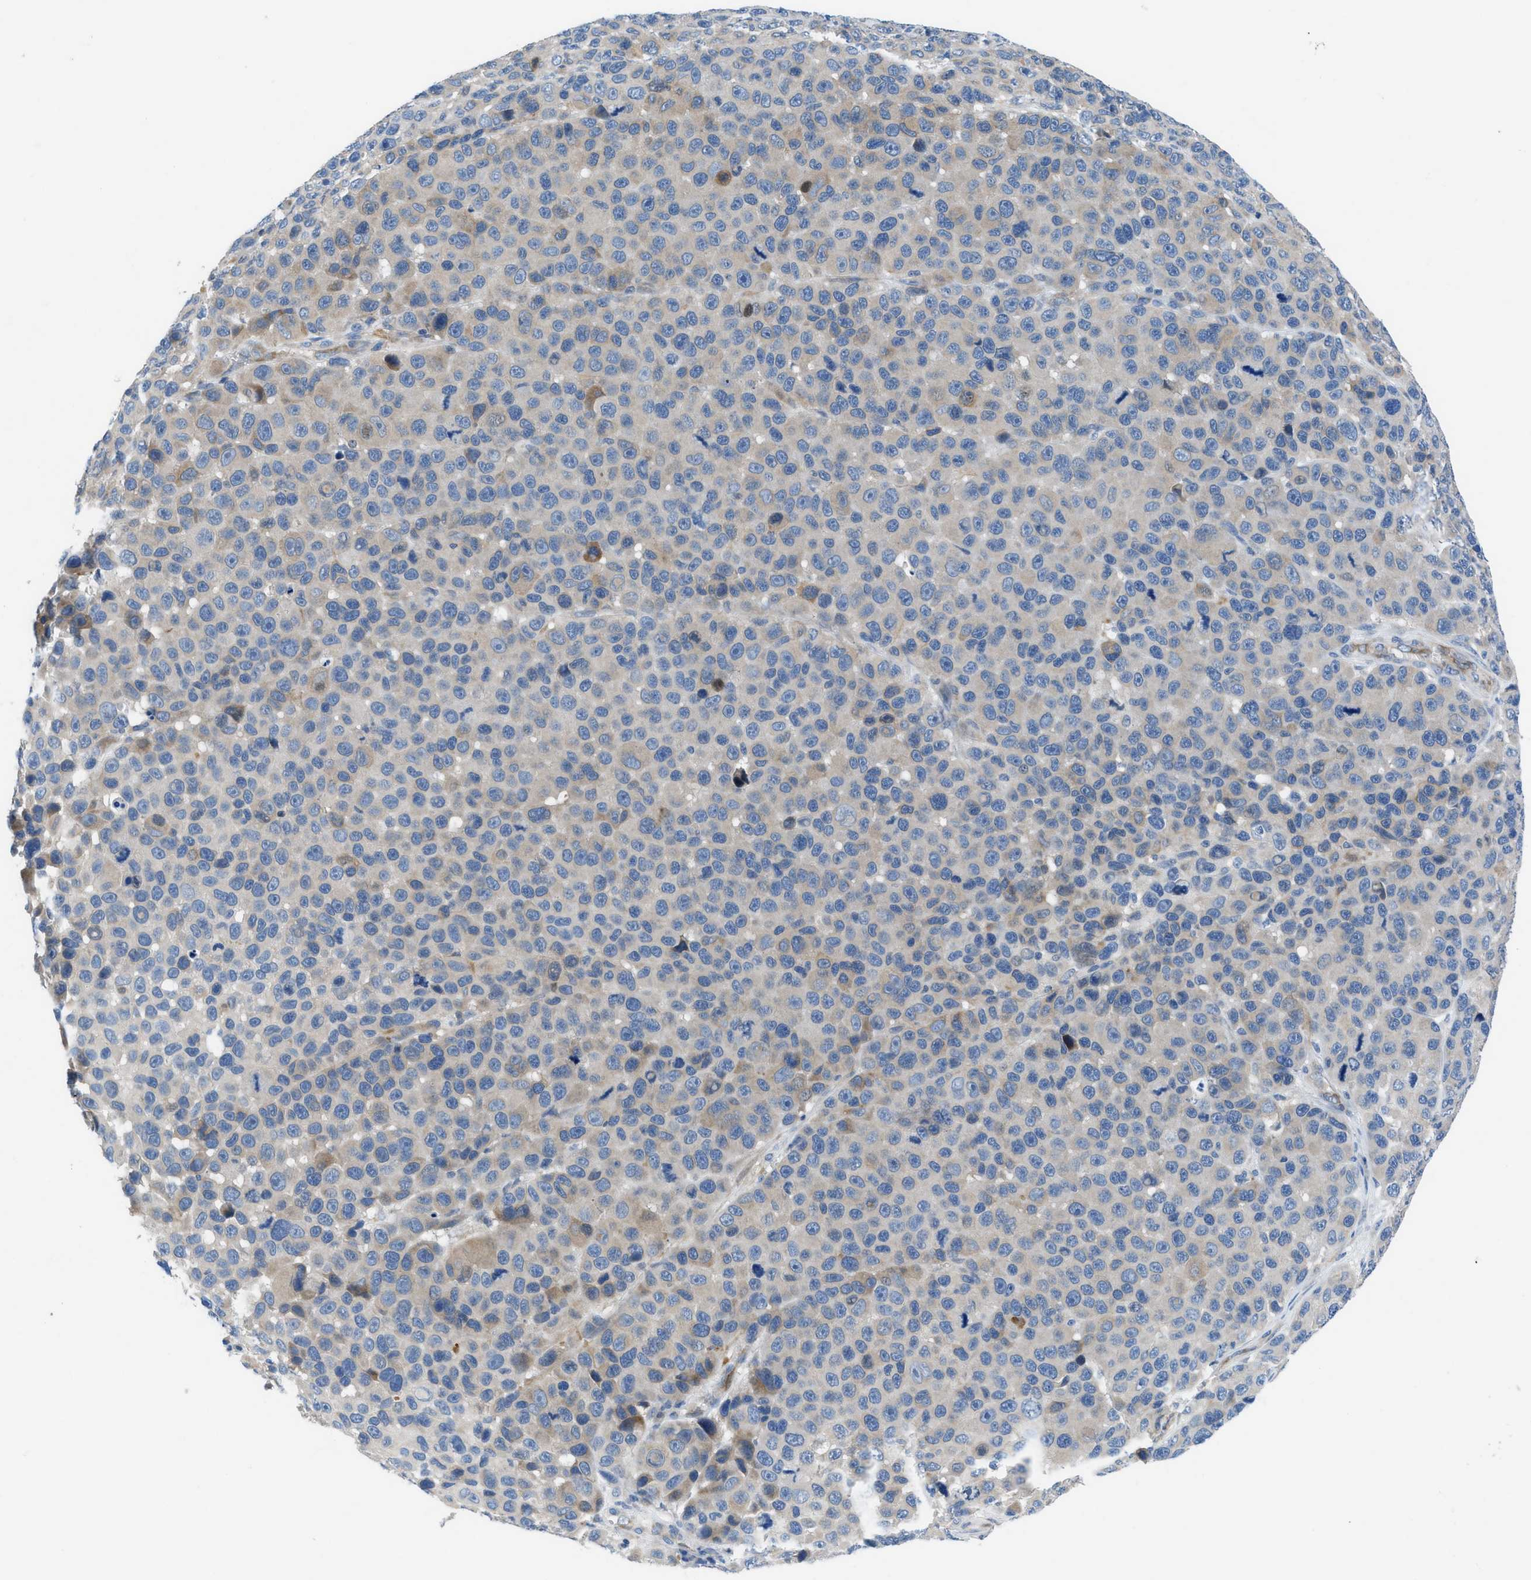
{"staining": {"intensity": "weak", "quantity": "<25%", "location": "cytoplasmic/membranous"}, "tissue": "melanoma", "cell_type": "Tumor cells", "image_type": "cancer", "snomed": [{"axis": "morphology", "description": "Malignant melanoma, NOS"}, {"axis": "topography", "description": "Skin"}], "caption": "An immunohistochemistry photomicrograph of malignant melanoma is shown. There is no staining in tumor cells of malignant melanoma.", "gene": "PGR", "patient": {"sex": "male", "age": 53}}